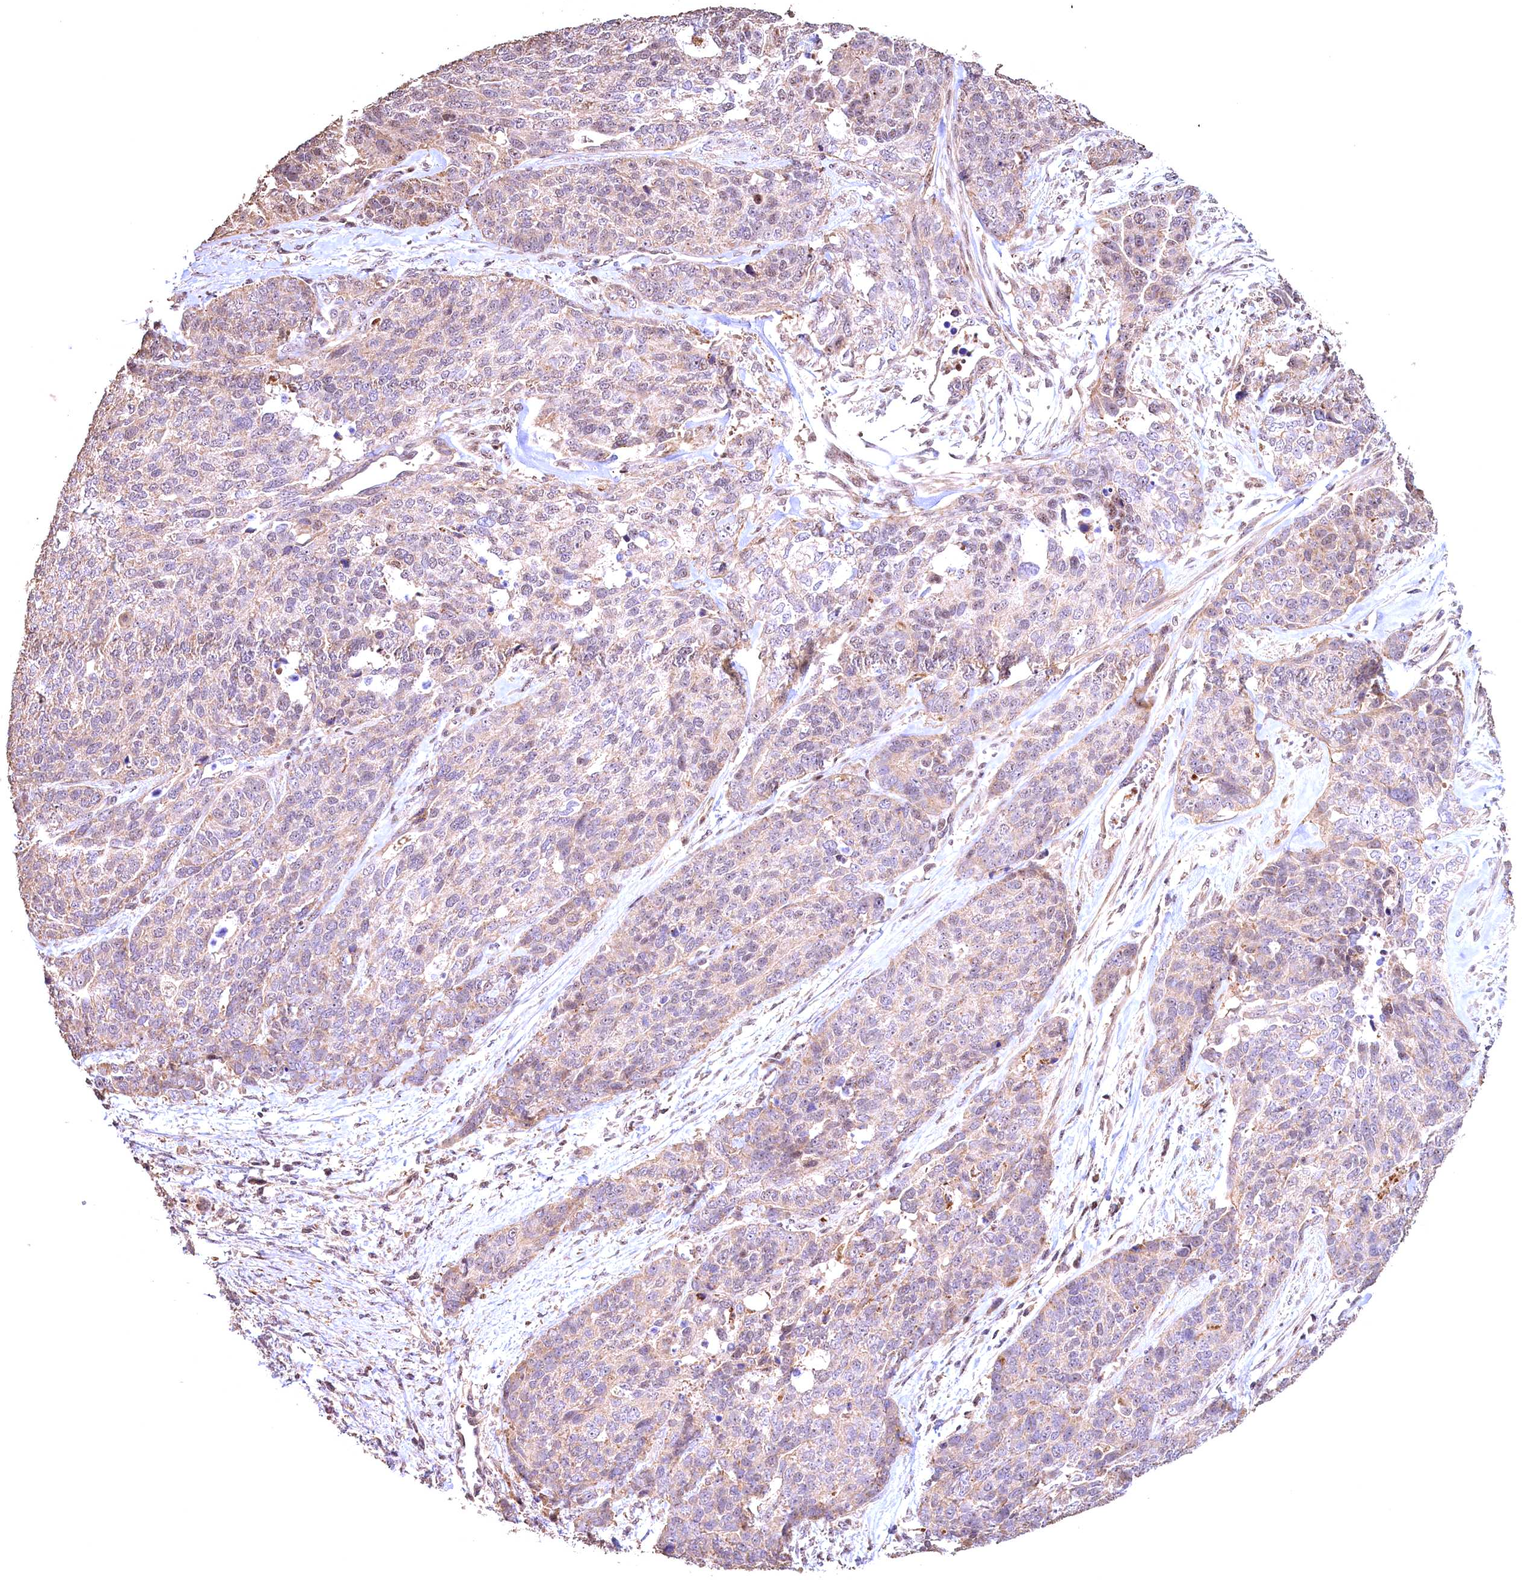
{"staining": {"intensity": "weak", "quantity": "<25%", "location": "cytoplasmic/membranous"}, "tissue": "ovarian cancer", "cell_type": "Tumor cells", "image_type": "cancer", "snomed": [{"axis": "morphology", "description": "Cystadenocarcinoma, serous, NOS"}, {"axis": "topography", "description": "Ovary"}], "caption": "Immunohistochemical staining of serous cystadenocarcinoma (ovarian) exhibits no significant positivity in tumor cells.", "gene": "FUZ", "patient": {"sex": "female", "age": 44}}